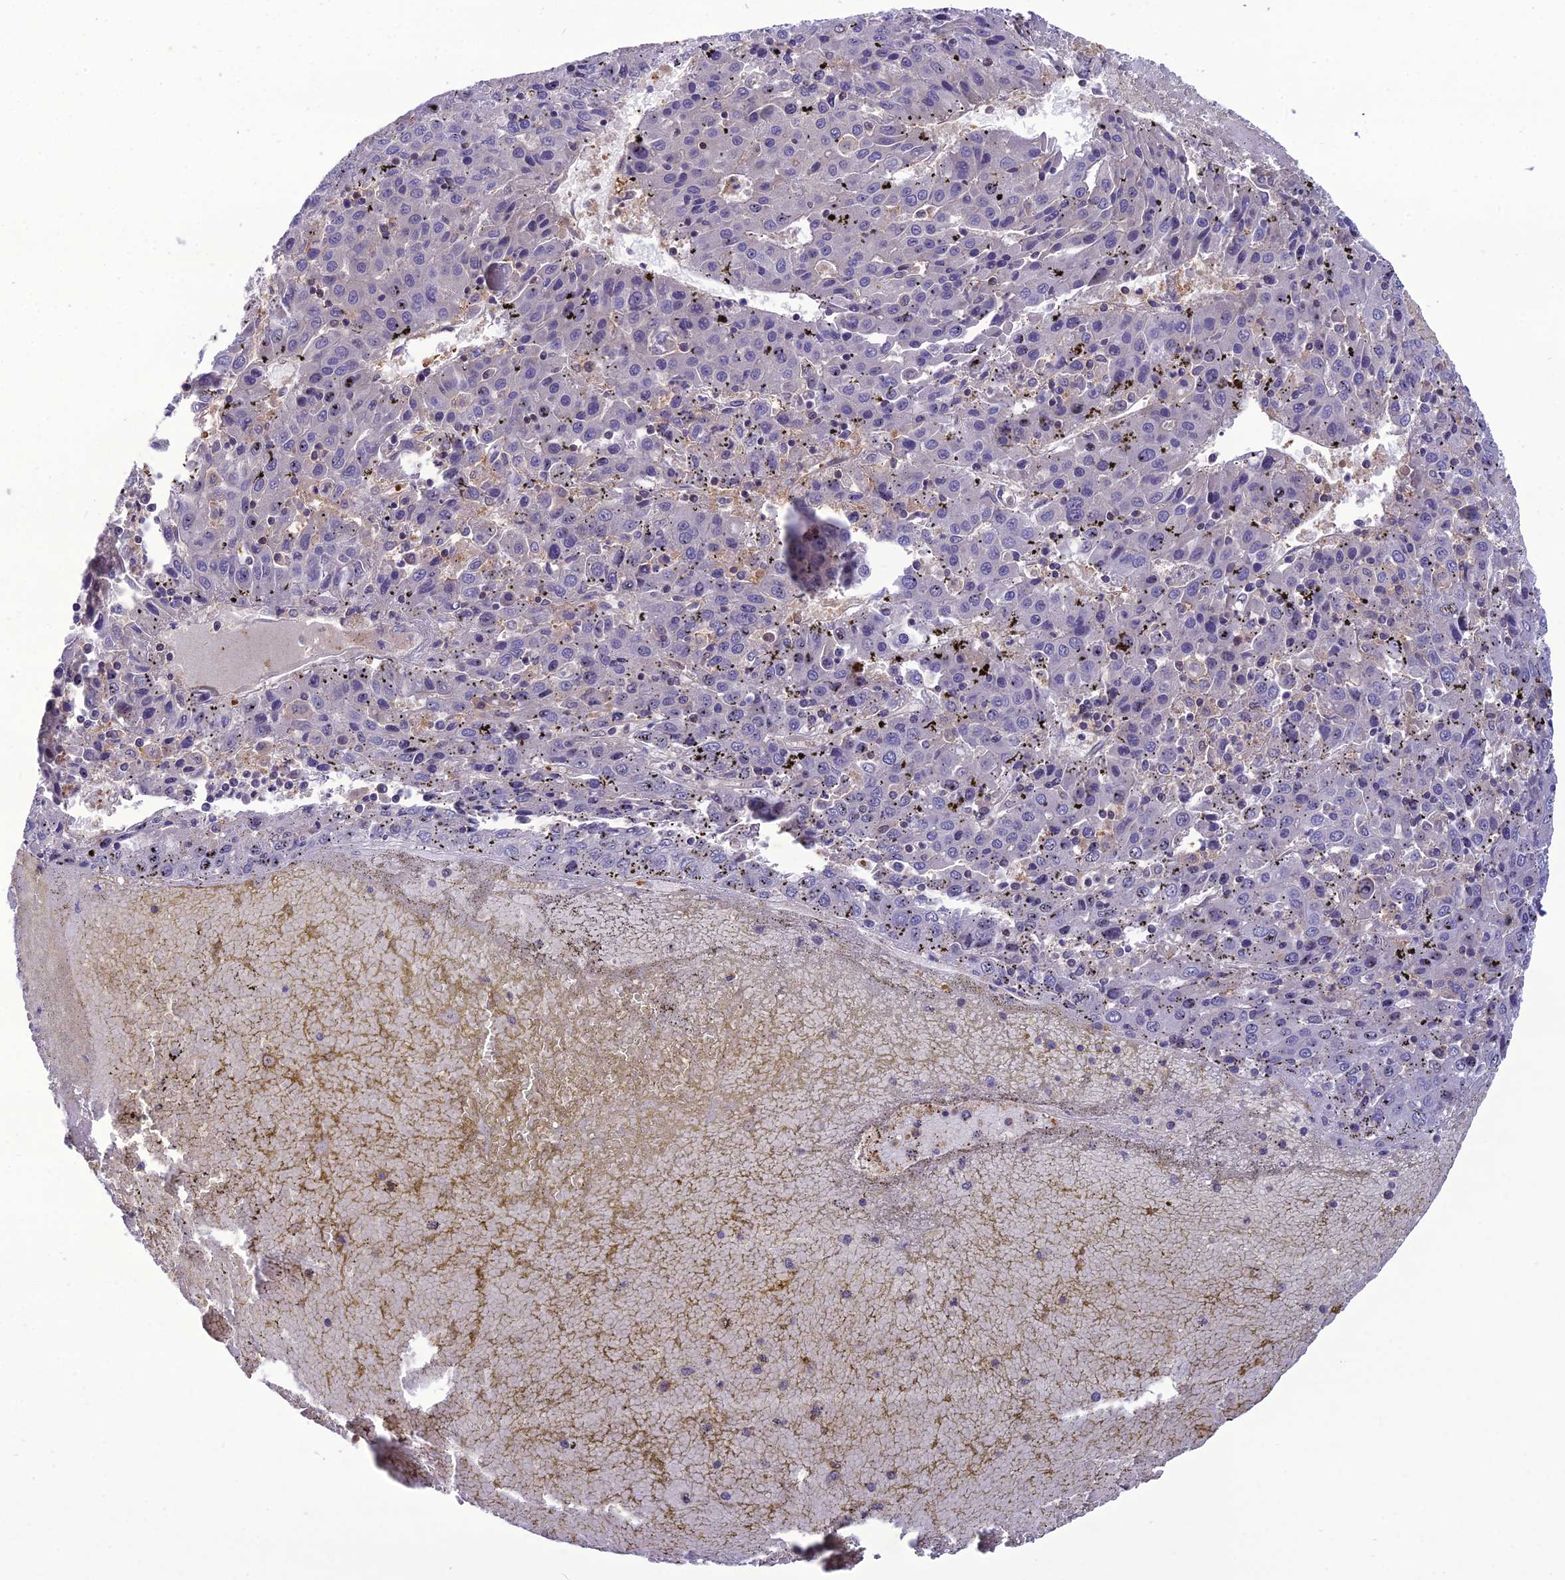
{"staining": {"intensity": "negative", "quantity": "none", "location": "none"}, "tissue": "liver cancer", "cell_type": "Tumor cells", "image_type": "cancer", "snomed": [{"axis": "morphology", "description": "Carcinoma, Hepatocellular, NOS"}, {"axis": "topography", "description": "Liver"}], "caption": "DAB (3,3'-diaminobenzidine) immunohistochemical staining of human hepatocellular carcinoma (liver) shows no significant positivity in tumor cells. Nuclei are stained in blue.", "gene": "GDF6", "patient": {"sex": "female", "age": 53}}